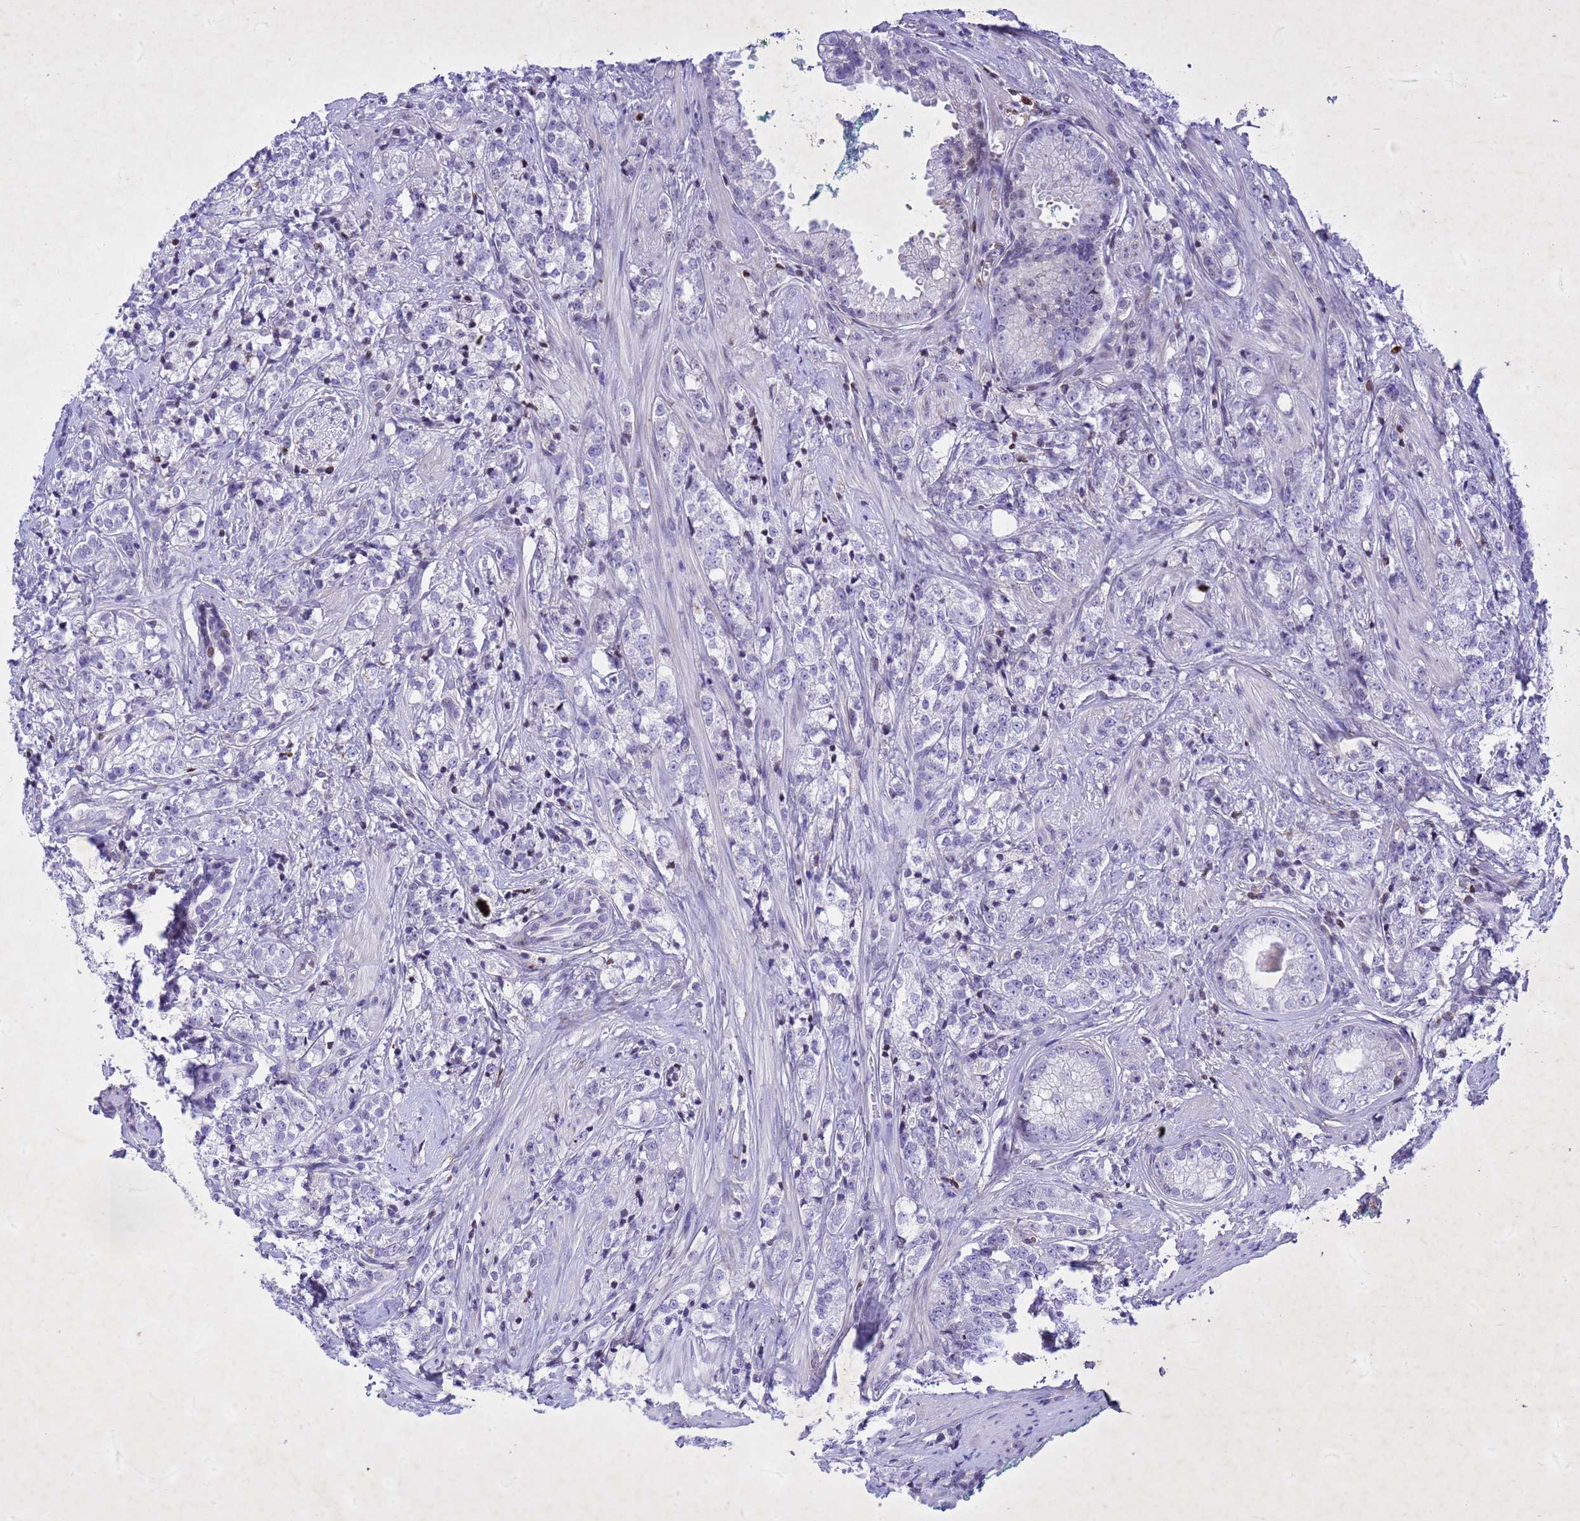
{"staining": {"intensity": "negative", "quantity": "none", "location": "none"}, "tissue": "prostate cancer", "cell_type": "Tumor cells", "image_type": "cancer", "snomed": [{"axis": "morphology", "description": "Adenocarcinoma, High grade"}, {"axis": "topography", "description": "Prostate"}], "caption": "Immunohistochemistry (IHC) of prostate high-grade adenocarcinoma reveals no positivity in tumor cells.", "gene": "COPS9", "patient": {"sex": "male", "age": 69}}